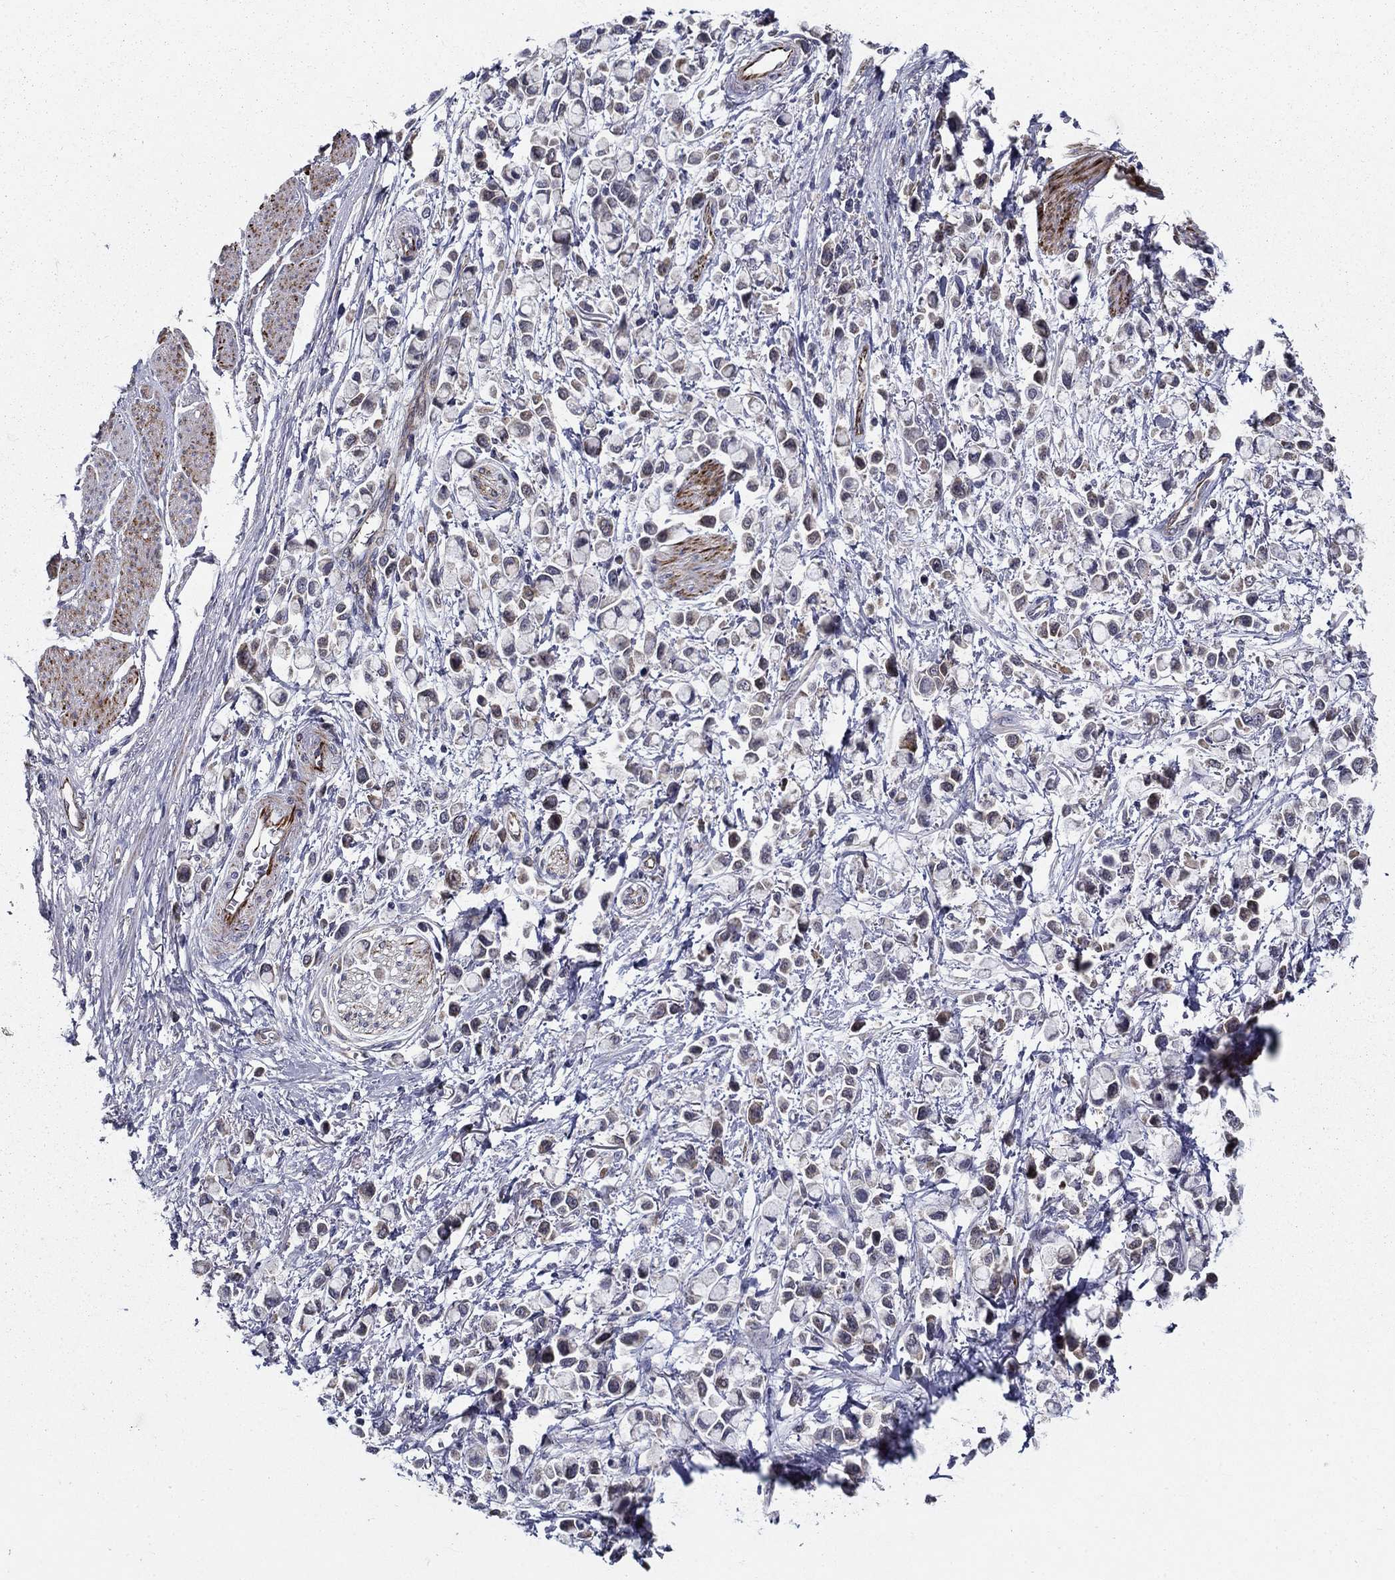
{"staining": {"intensity": "weak", "quantity": "25%-75%", "location": "cytoplasmic/membranous"}, "tissue": "stomach cancer", "cell_type": "Tumor cells", "image_type": "cancer", "snomed": [{"axis": "morphology", "description": "Adenocarcinoma, NOS"}, {"axis": "topography", "description": "Stomach"}], "caption": "This is a micrograph of IHC staining of stomach adenocarcinoma, which shows weak staining in the cytoplasmic/membranous of tumor cells.", "gene": "LACTB2", "patient": {"sex": "female", "age": 81}}